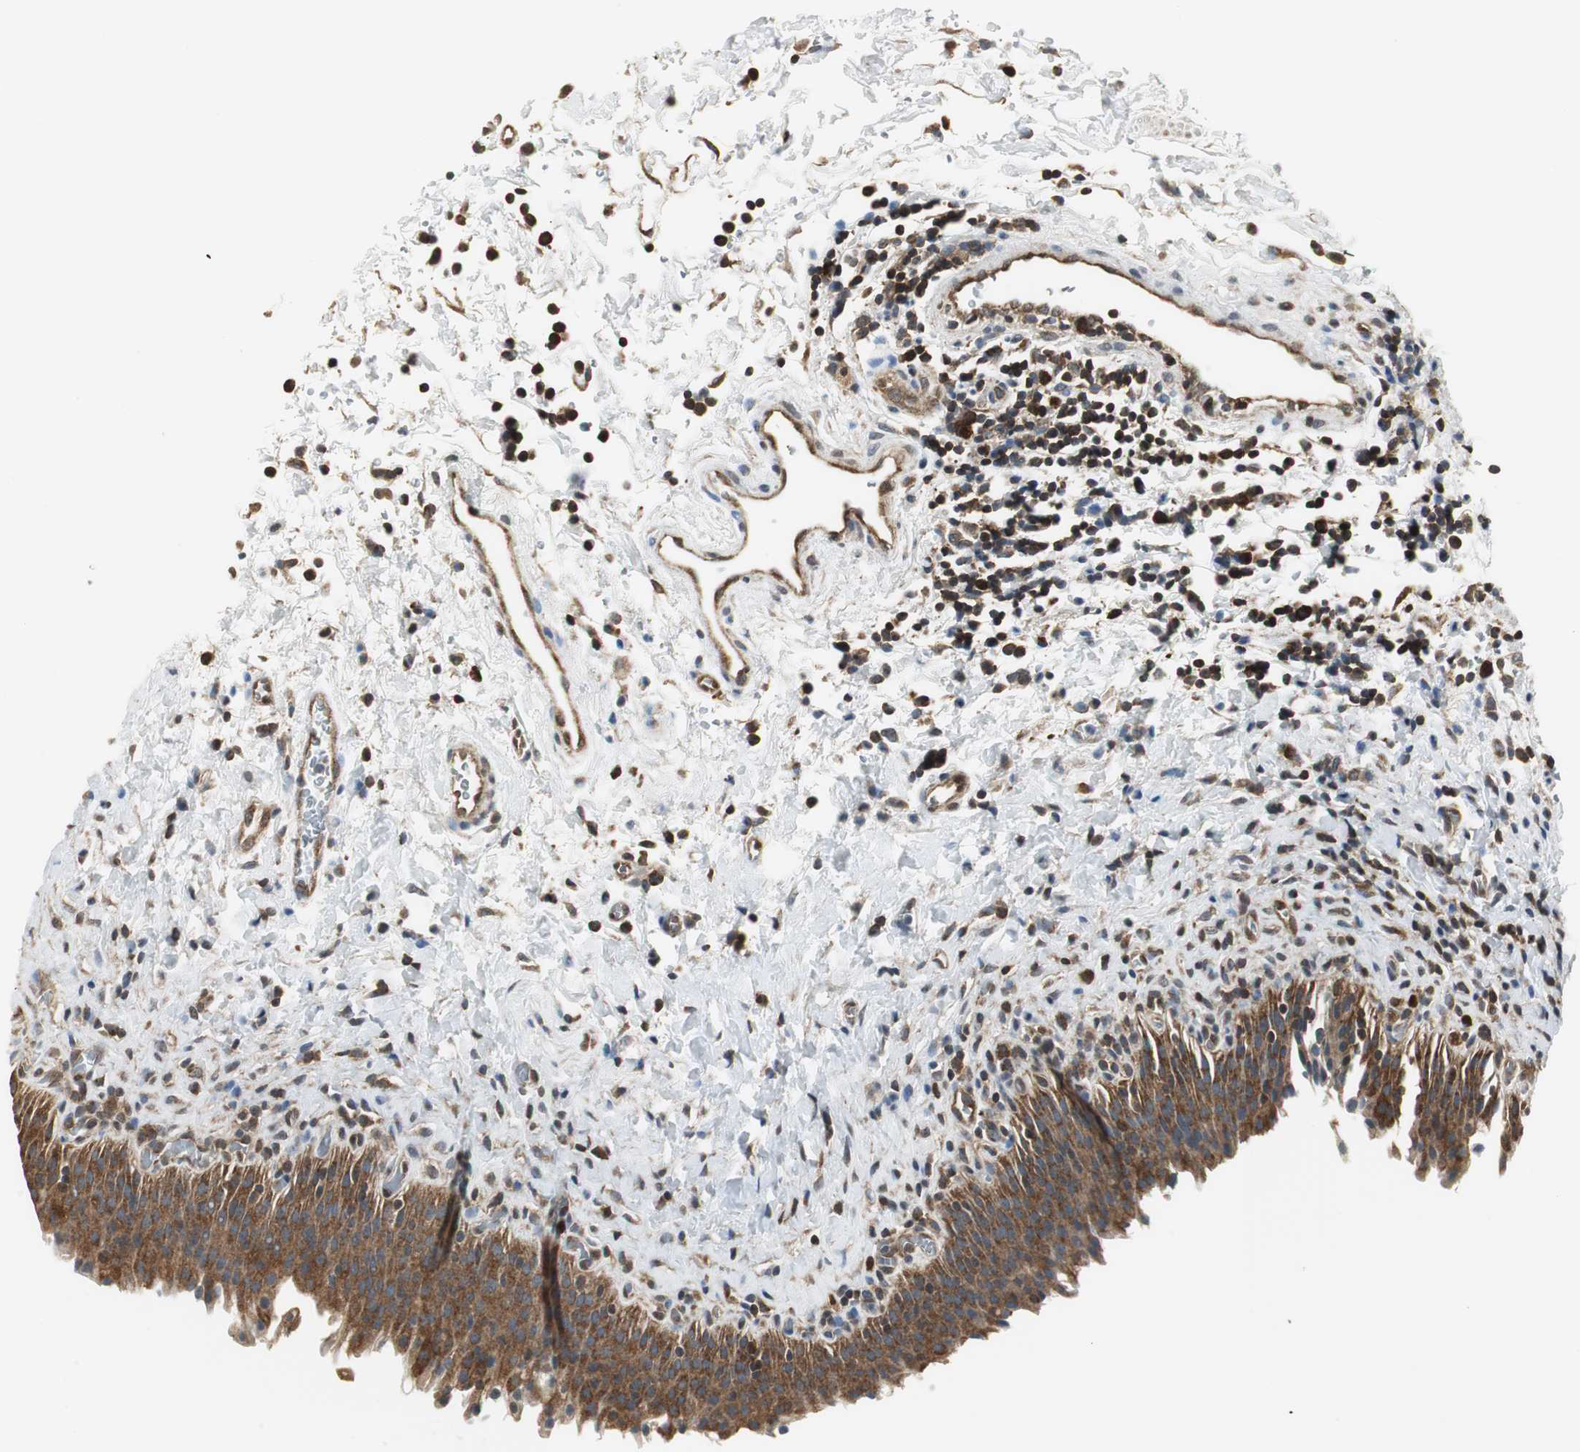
{"staining": {"intensity": "moderate", "quantity": ">75%", "location": "cytoplasmic/membranous"}, "tissue": "urinary bladder", "cell_type": "Urothelial cells", "image_type": "normal", "snomed": [{"axis": "morphology", "description": "Normal tissue, NOS"}, {"axis": "topography", "description": "Urinary bladder"}], "caption": "Immunohistochemistry image of benign urinary bladder: human urinary bladder stained using immunohistochemistry (IHC) exhibits medium levels of moderate protein expression localized specifically in the cytoplasmic/membranous of urothelial cells, appearing as a cytoplasmic/membranous brown color.", "gene": "CCT5", "patient": {"sex": "male", "age": 51}}